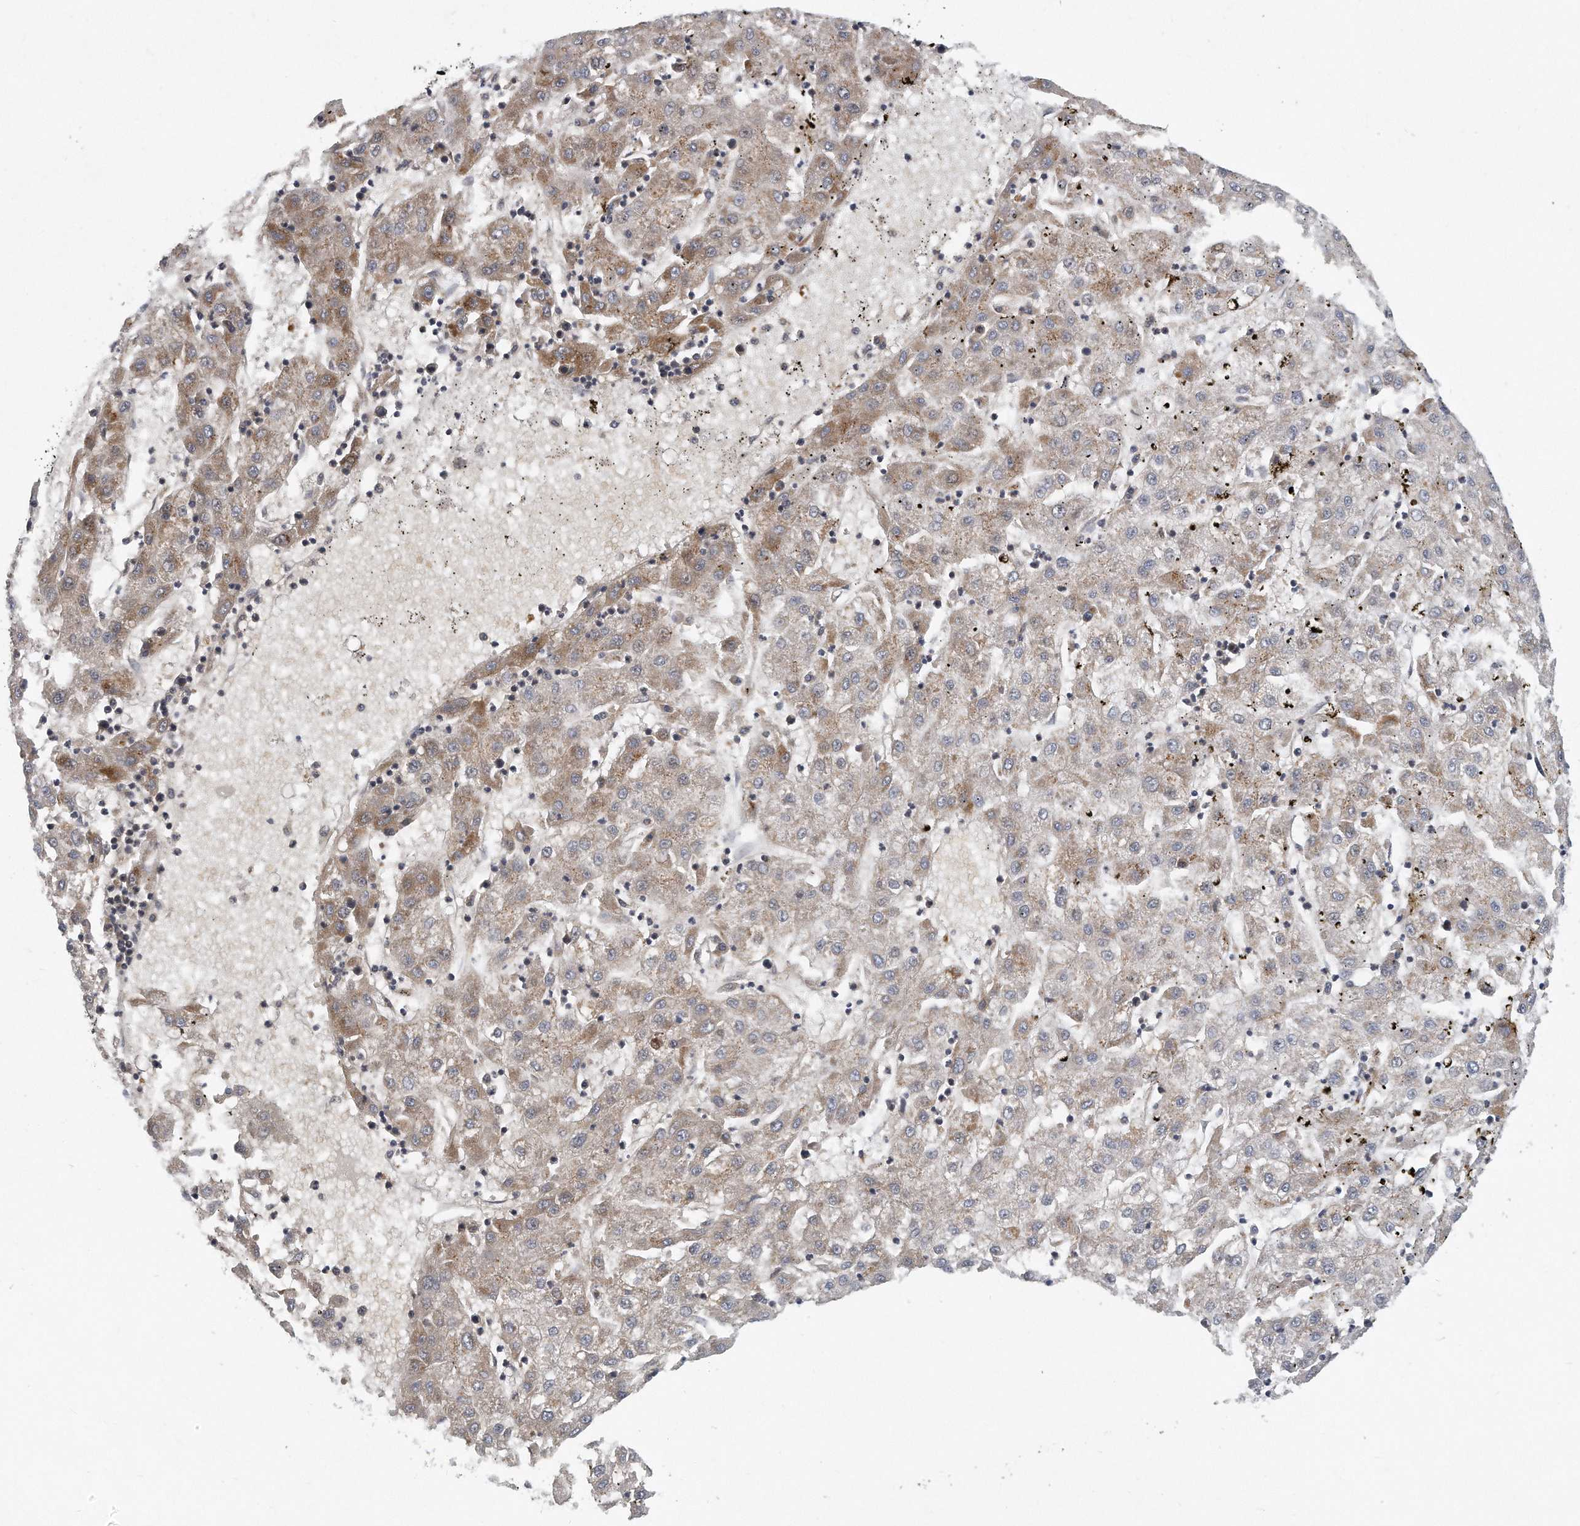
{"staining": {"intensity": "weak", "quantity": ">75%", "location": "cytoplasmic/membranous"}, "tissue": "liver cancer", "cell_type": "Tumor cells", "image_type": "cancer", "snomed": [{"axis": "morphology", "description": "Carcinoma, Hepatocellular, NOS"}, {"axis": "topography", "description": "Liver"}], "caption": "Liver cancer (hepatocellular carcinoma) stained with DAB (3,3'-diaminobenzidine) immunohistochemistry reveals low levels of weak cytoplasmic/membranous staining in about >75% of tumor cells. Nuclei are stained in blue.", "gene": "PCDH8", "patient": {"sex": "male", "age": 72}}